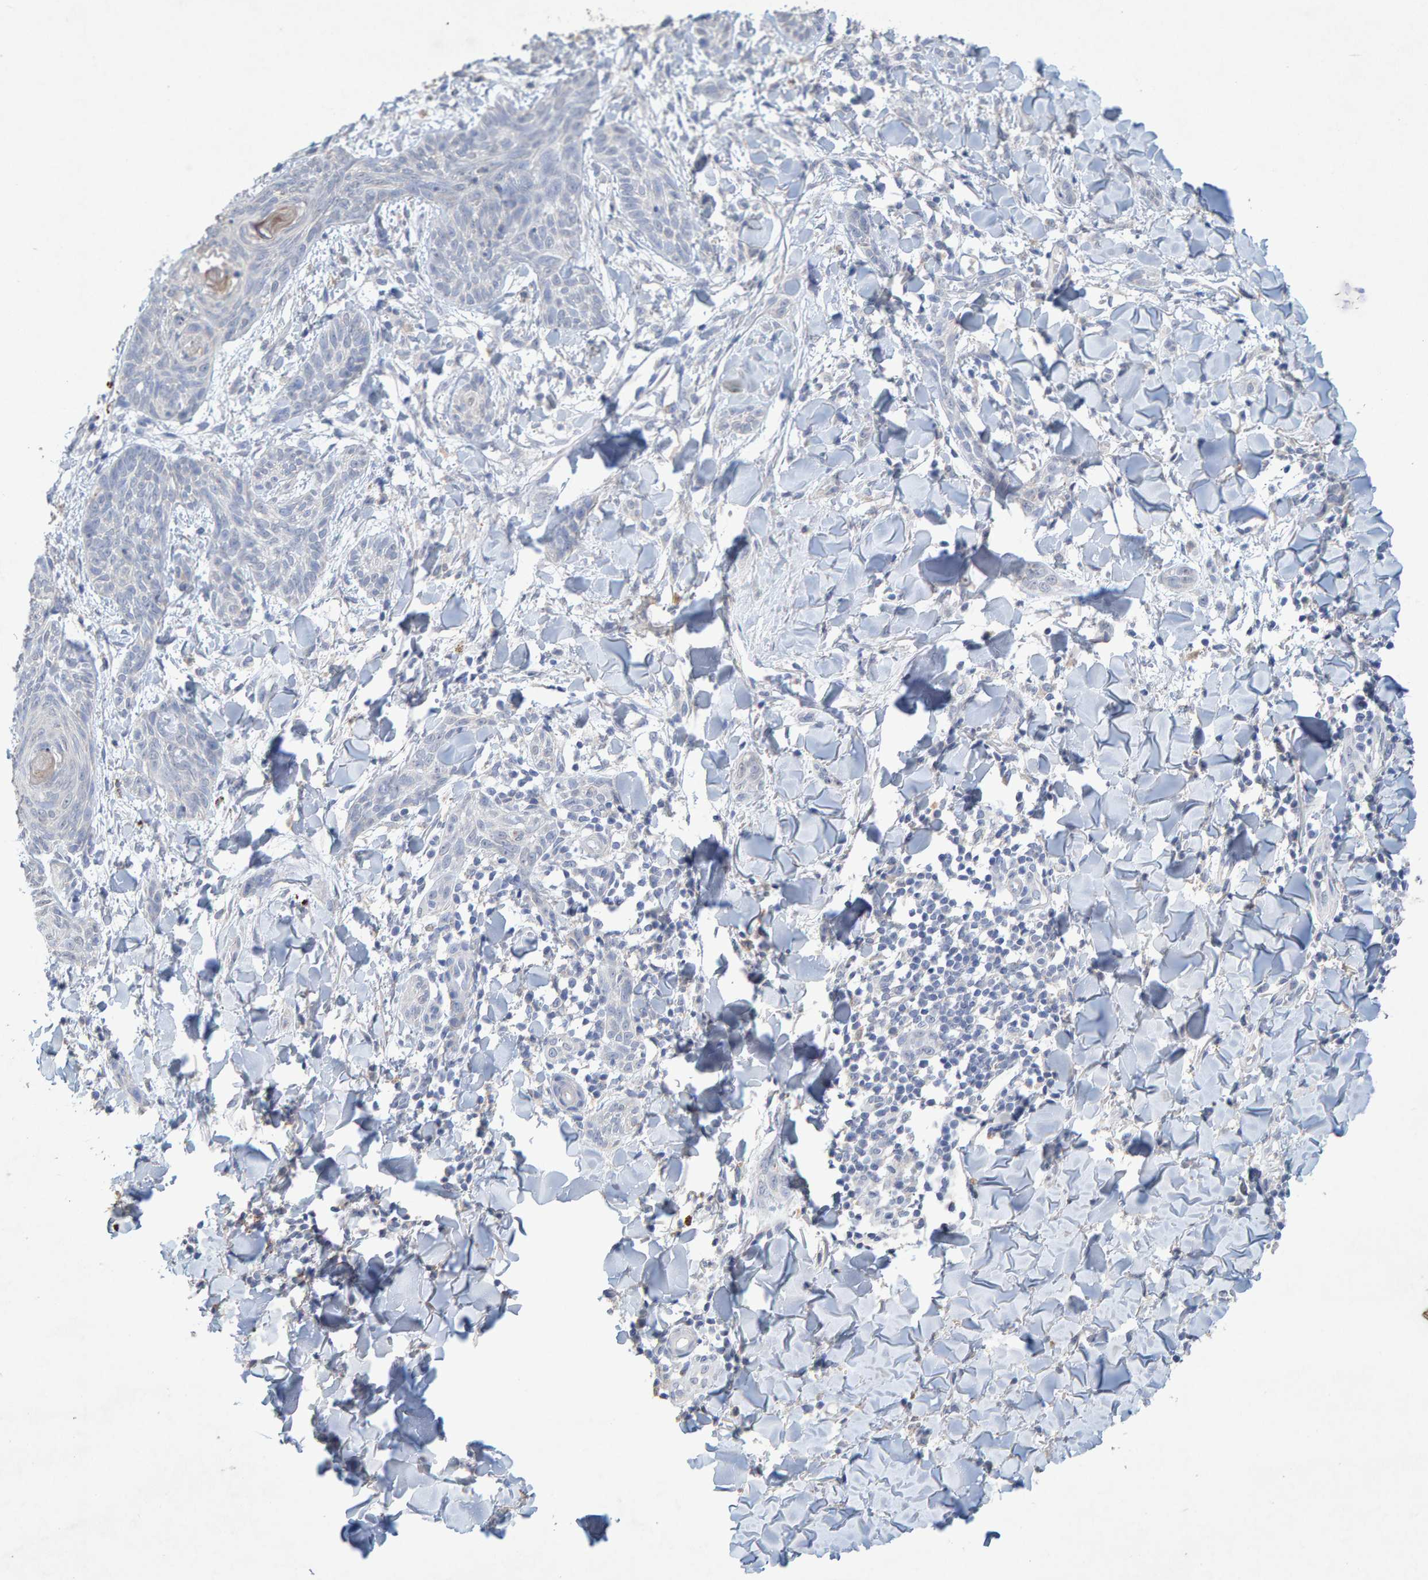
{"staining": {"intensity": "negative", "quantity": "none", "location": "none"}, "tissue": "skin cancer", "cell_type": "Tumor cells", "image_type": "cancer", "snomed": [{"axis": "morphology", "description": "Basal cell carcinoma"}, {"axis": "topography", "description": "Skin"}], "caption": "A photomicrograph of human skin cancer is negative for staining in tumor cells.", "gene": "CTH", "patient": {"sex": "female", "age": 59}}